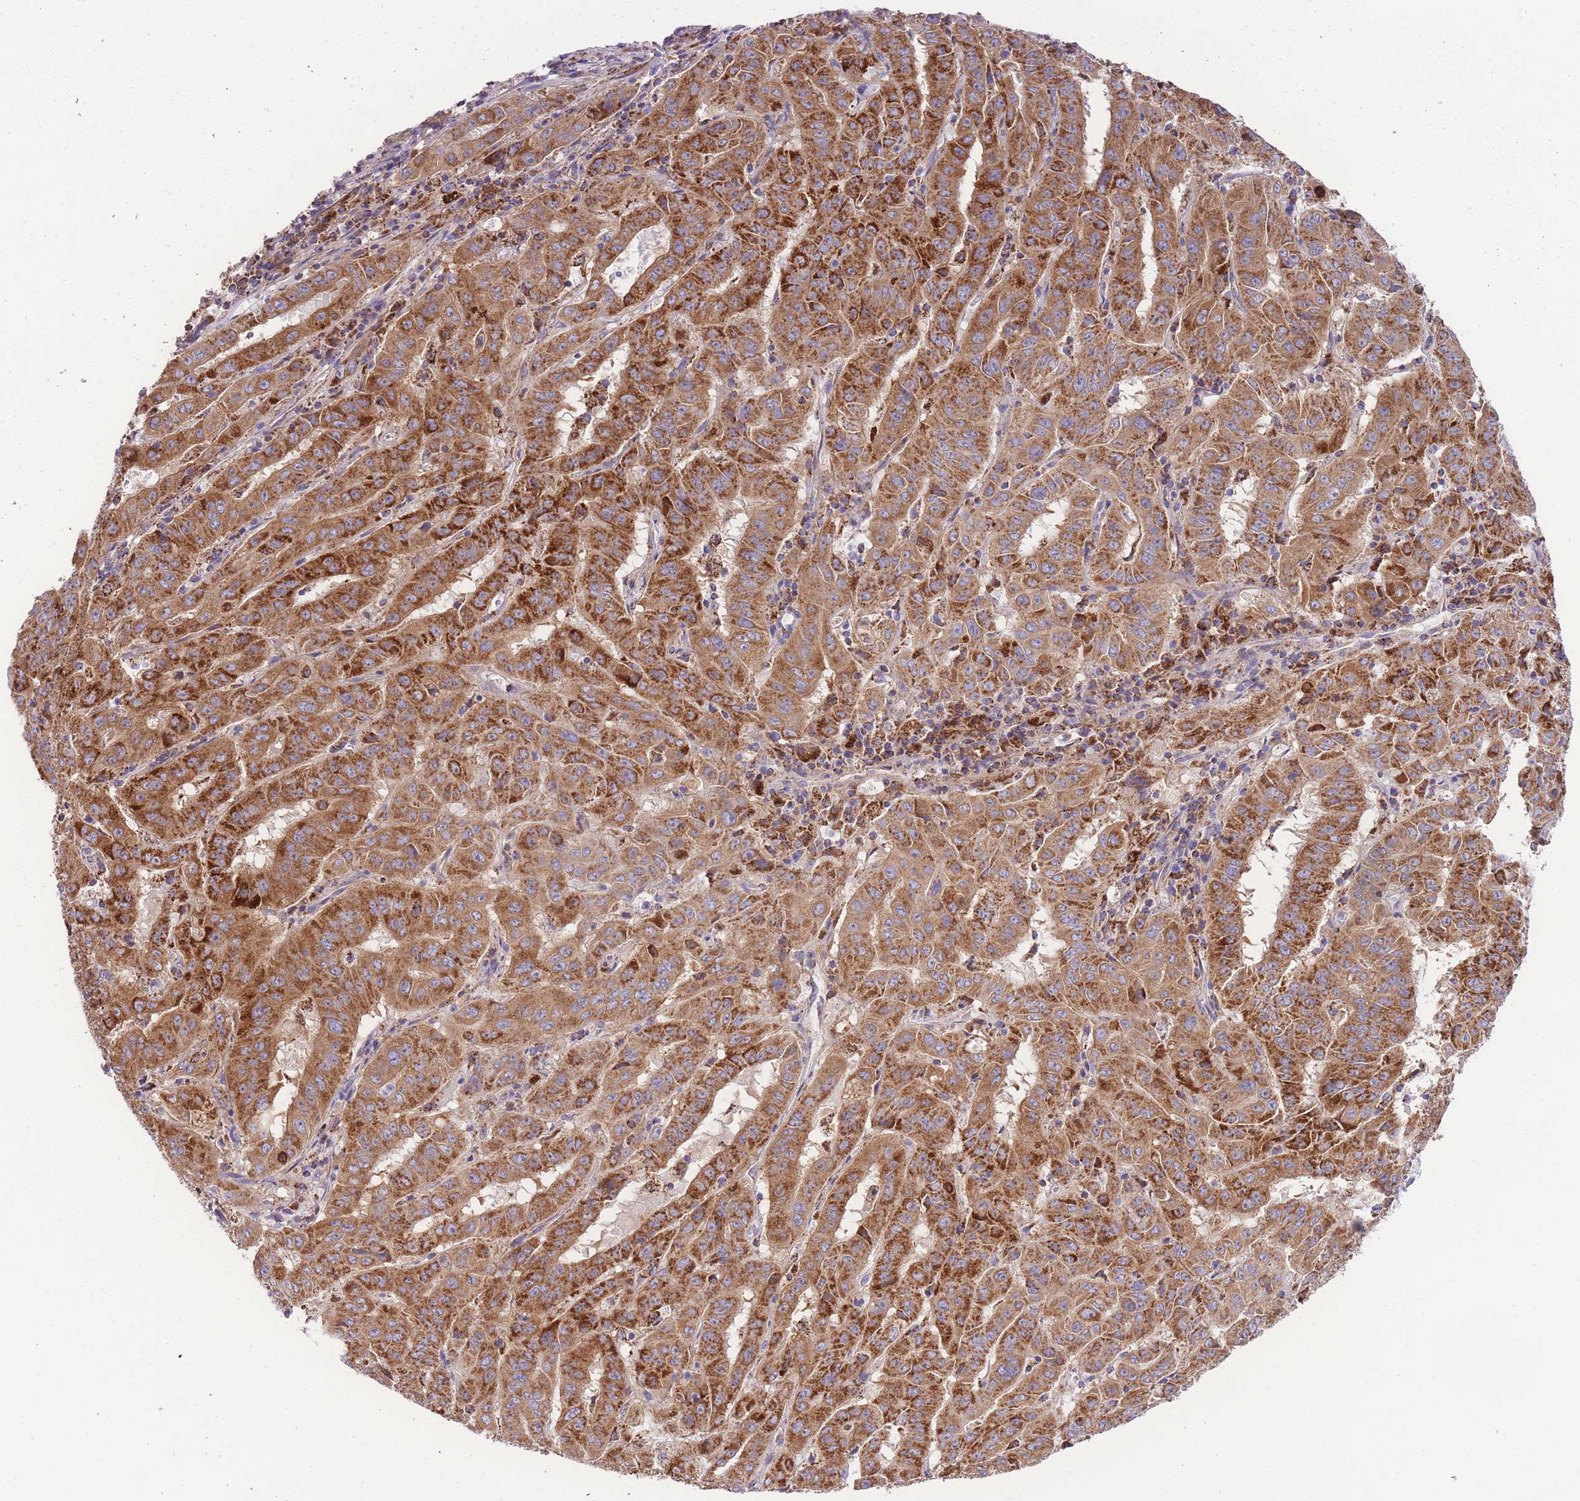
{"staining": {"intensity": "moderate", "quantity": ">75%", "location": "cytoplasmic/membranous"}, "tissue": "pancreatic cancer", "cell_type": "Tumor cells", "image_type": "cancer", "snomed": [{"axis": "morphology", "description": "Adenocarcinoma, NOS"}, {"axis": "topography", "description": "Pancreas"}], "caption": "The image reveals a brown stain indicating the presence of a protein in the cytoplasmic/membranous of tumor cells in pancreatic cancer (adenocarcinoma). The protein of interest is stained brown, and the nuclei are stained in blue (DAB (3,3'-diaminobenzidine) IHC with brightfield microscopy, high magnification).", "gene": "ST3GAL3", "patient": {"sex": "male", "age": 63}}